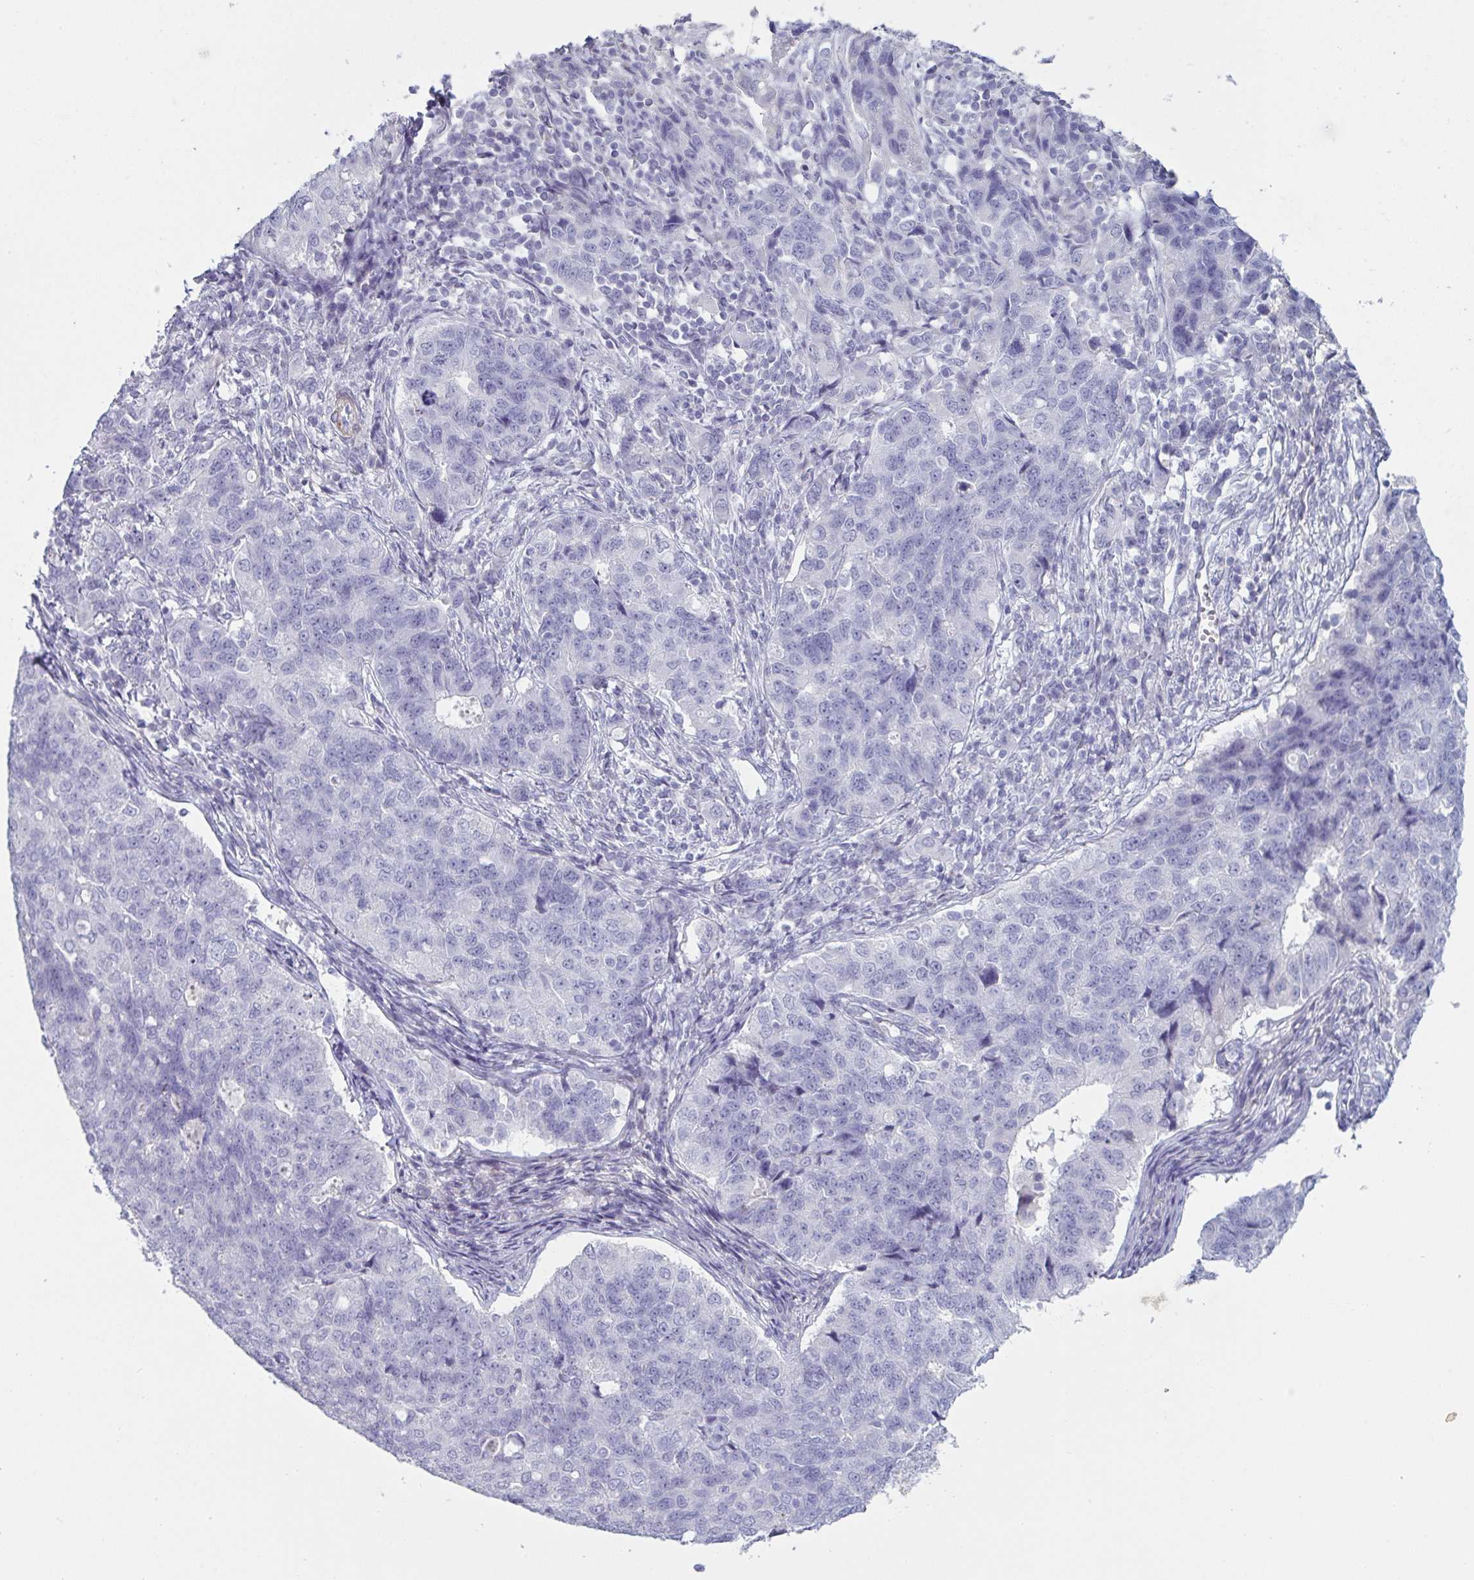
{"staining": {"intensity": "negative", "quantity": "none", "location": "none"}, "tissue": "endometrial cancer", "cell_type": "Tumor cells", "image_type": "cancer", "snomed": [{"axis": "morphology", "description": "Adenocarcinoma, NOS"}, {"axis": "topography", "description": "Endometrium"}], "caption": "Tumor cells are negative for protein expression in human adenocarcinoma (endometrial).", "gene": "OR5P3", "patient": {"sex": "female", "age": 43}}